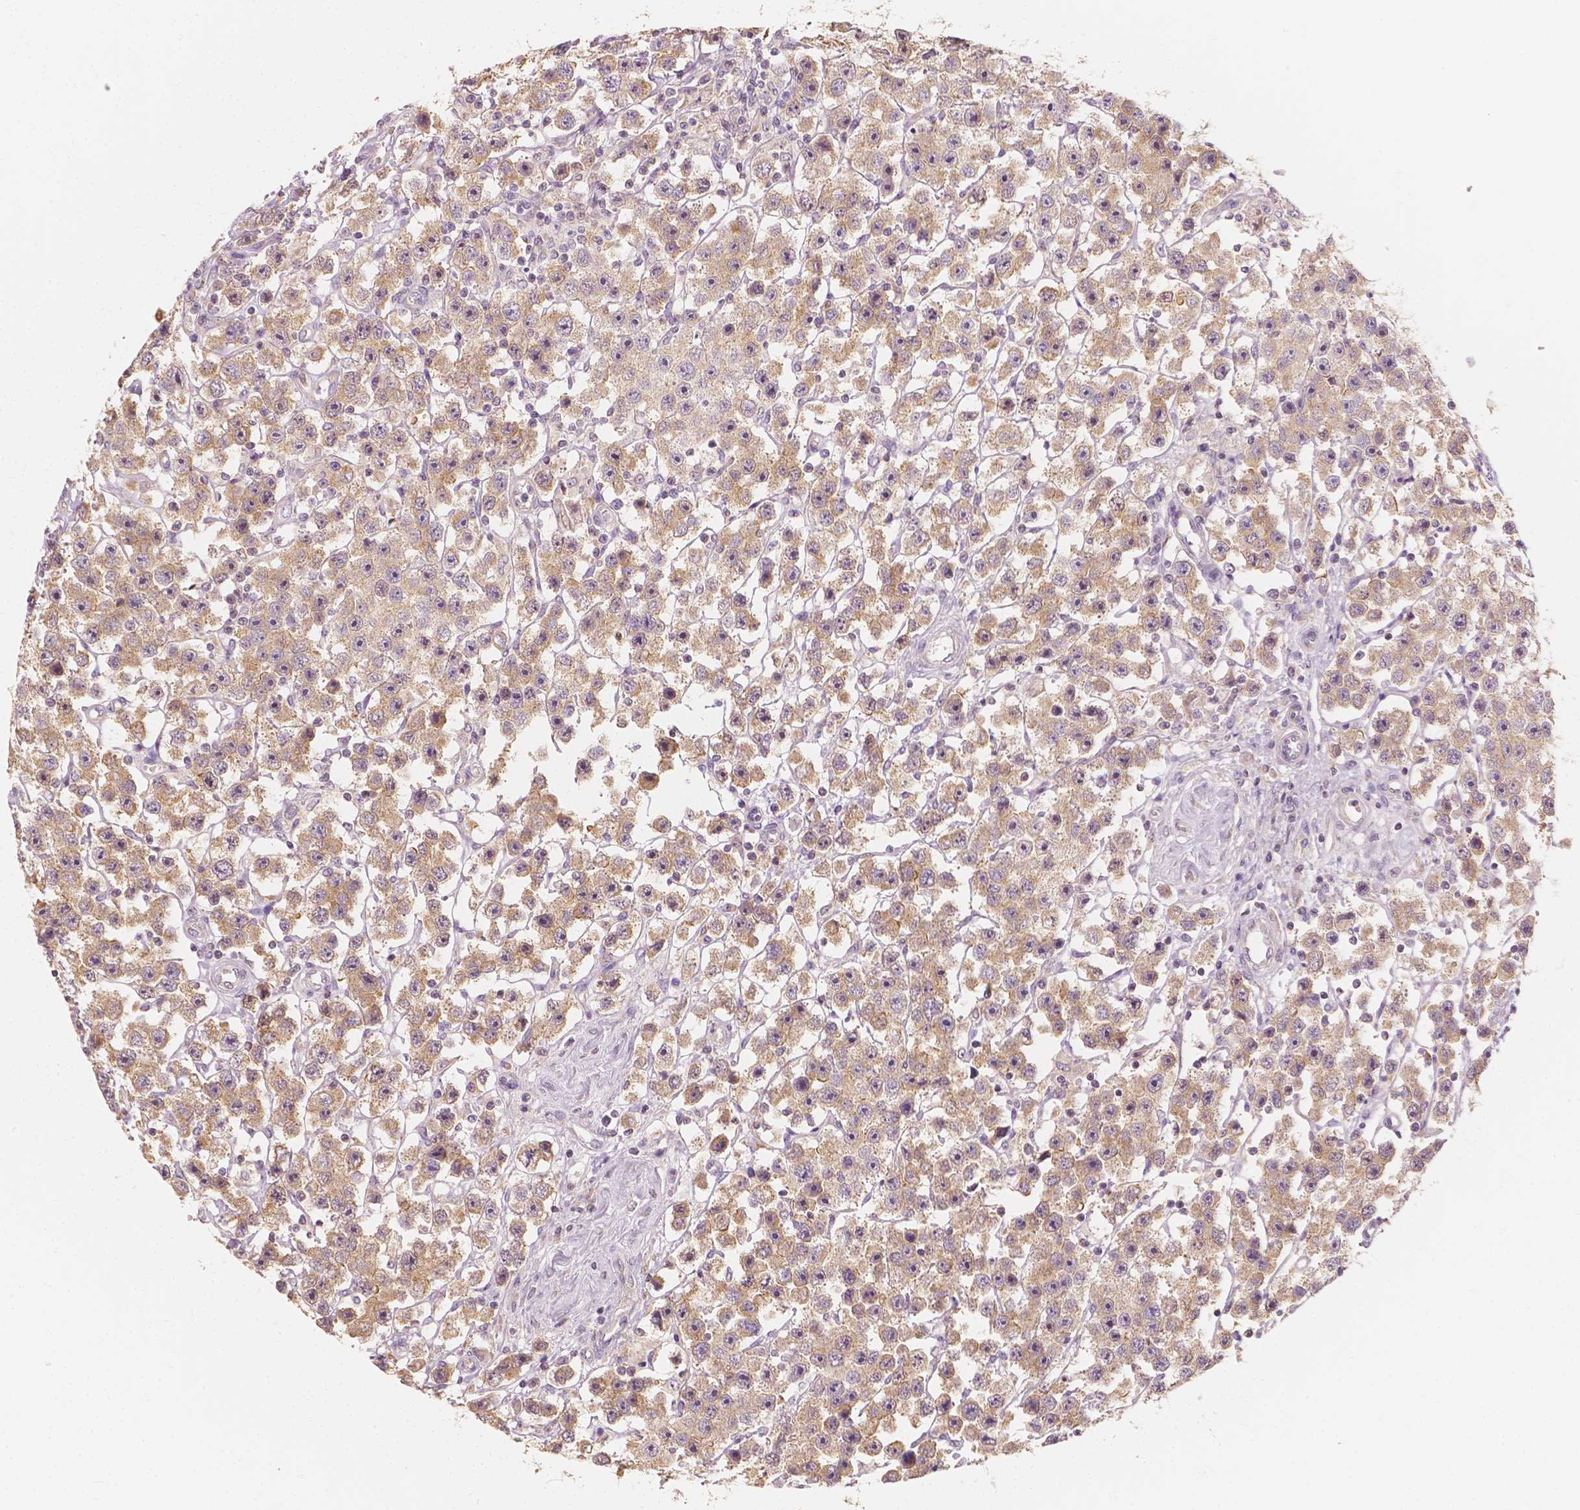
{"staining": {"intensity": "weak", "quantity": ">75%", "location": "cytoplasmic/membranous,nuclear"}, "tissue": "testis cancer", "cell_type": "Tumor cells", "image_type": "cancer", "snomed": [{"axis": "morphology", "description": "Seminoma, NOS"}, {"axis": "topography", "description": "Testis"}], "caption": "The immunohistochemical stain labels weak cytoplasmic/membranous and nuclear staining in tumor cells of testis cancer (seminoma) tissue.", "gene": "SHPK", "patient": {"sex": "male", "age": 45}}